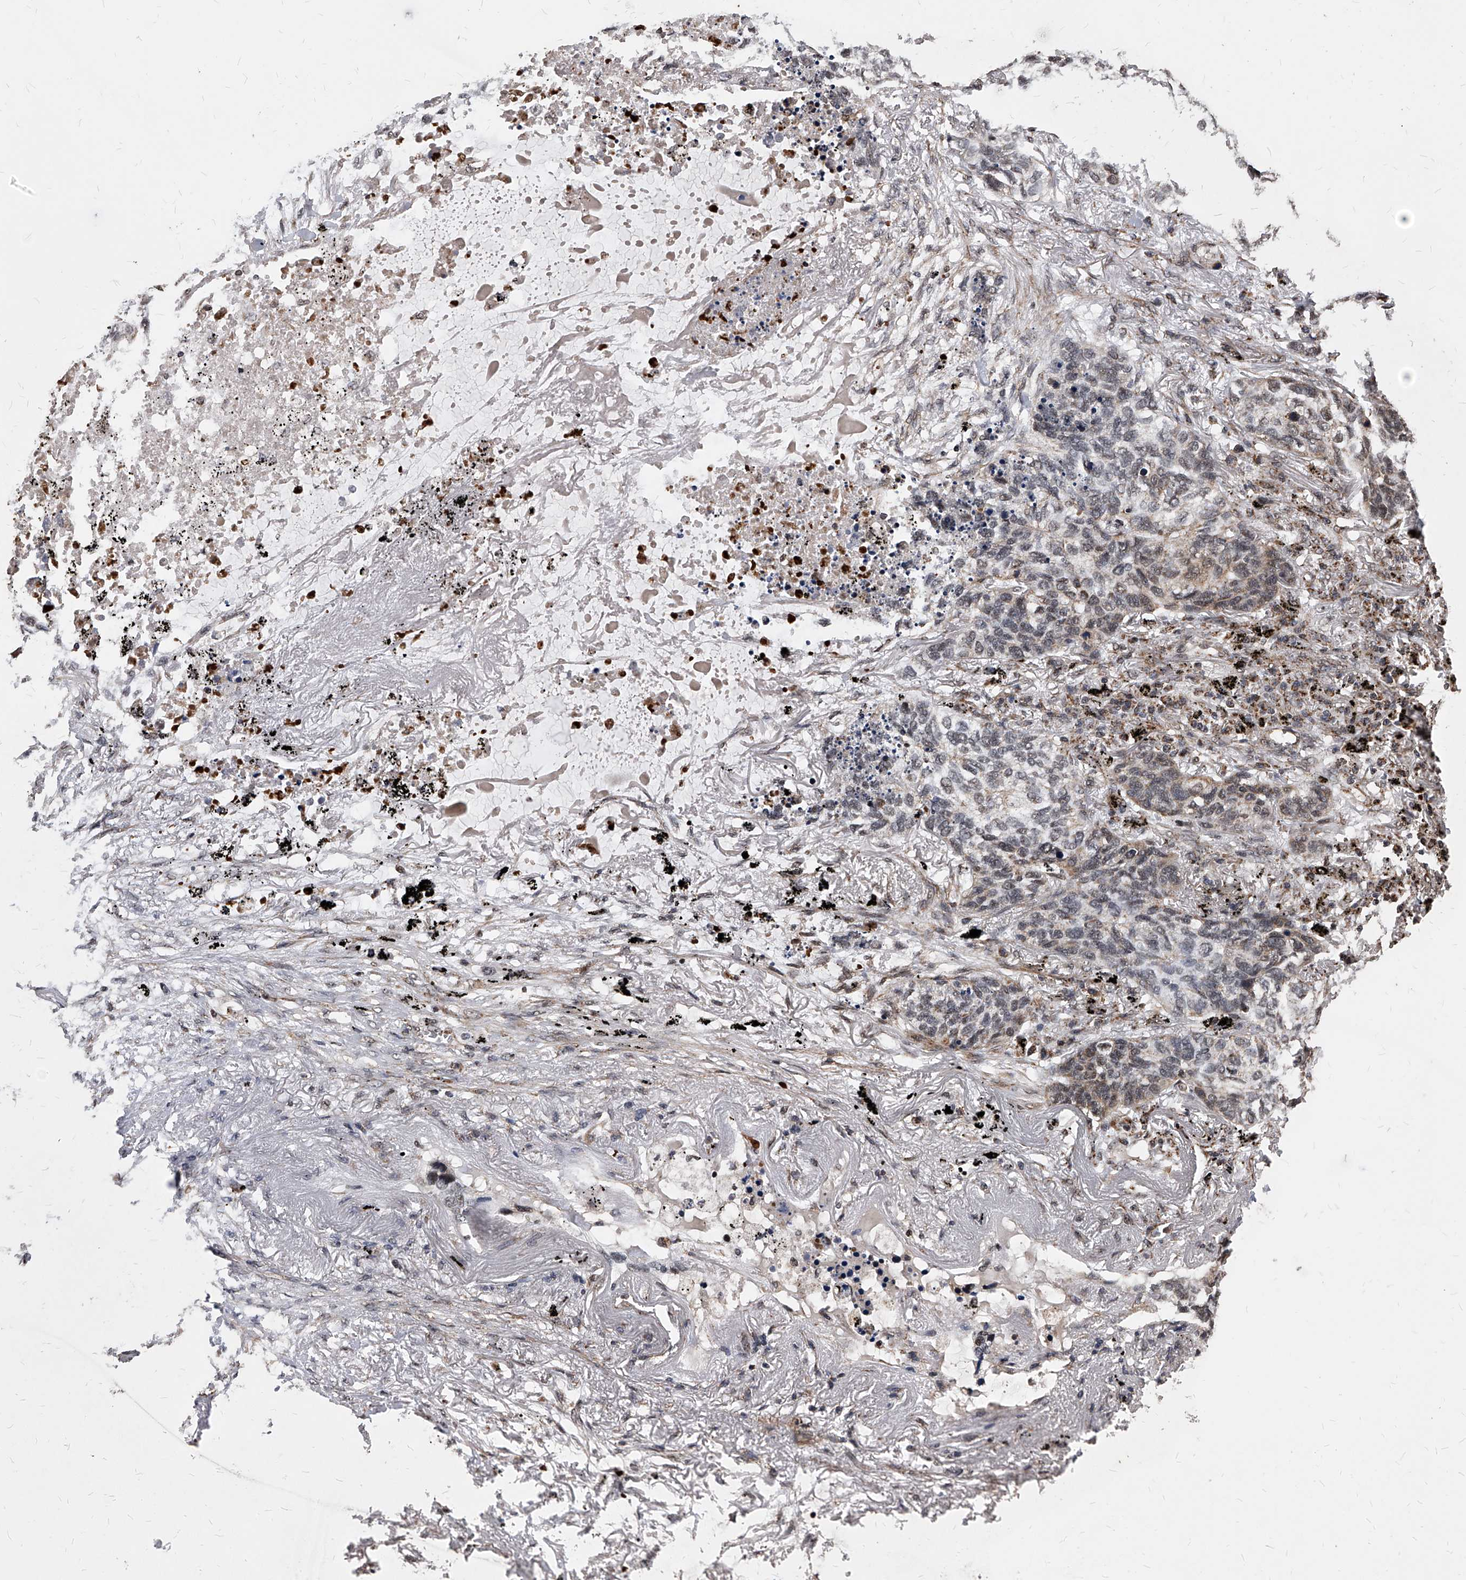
{"staining": {"intensity": "weak", "quantity": "<25%", "location": "cytoplasmic/membranous"}, "tissue": "lung cancer", "cell_type": "Tumor cells", "image_type": "cancer", "snomed": [{"axis": "morphology", "description": "Squamous cell carcinoma, NOS"}, {"axis": "topography", "description": "Lung"}], "caption": "IHC of lung cancer exhibits no expression in tumor cells. Nuclei are stained in blue.", "gene": "DUSP22", "patient": {"sex": "female", "age": 63}}